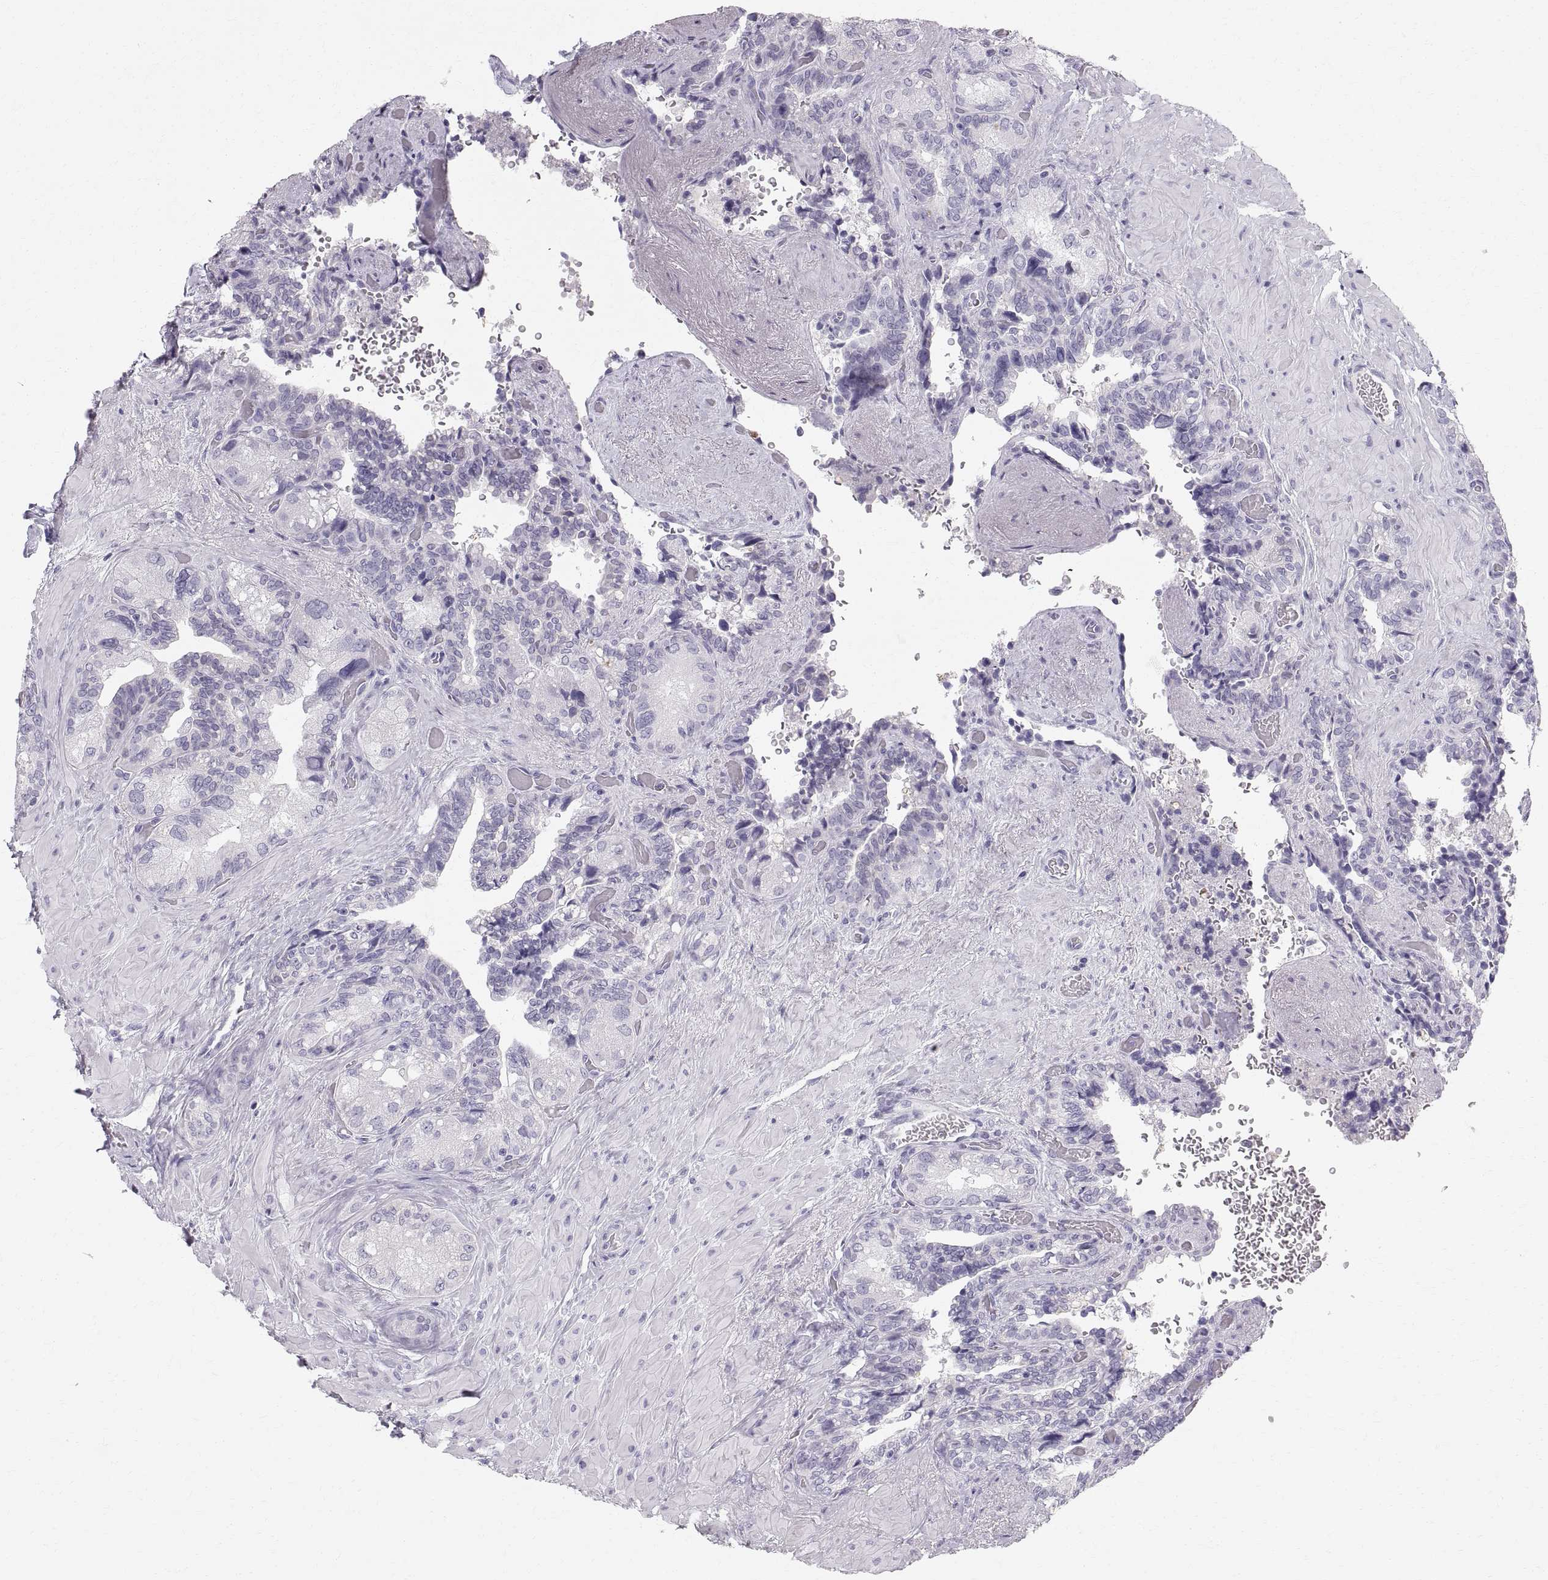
{"staining": {"intensity": "negative", "quantity": "none", "location": "none"}, "tissue": "seminal vesicle", "cell_type": "Glandular cells", "image_type": "normal", "snomed": [{"axis": "morphology", "description": "Normal tissue, NOS"}, {"axis": "topography", "description": "Seminal veicle"}], "caption": "There is no significant expression in glandular cells of seminal vesicle. The staining is performed using DAB (3,3'-diaminobenzidine) brown chromogen with nuclei counter-stained in using hematoxylin.", "gene": "SLC22A6", "patient": {"sex": "male", "age": 69}}